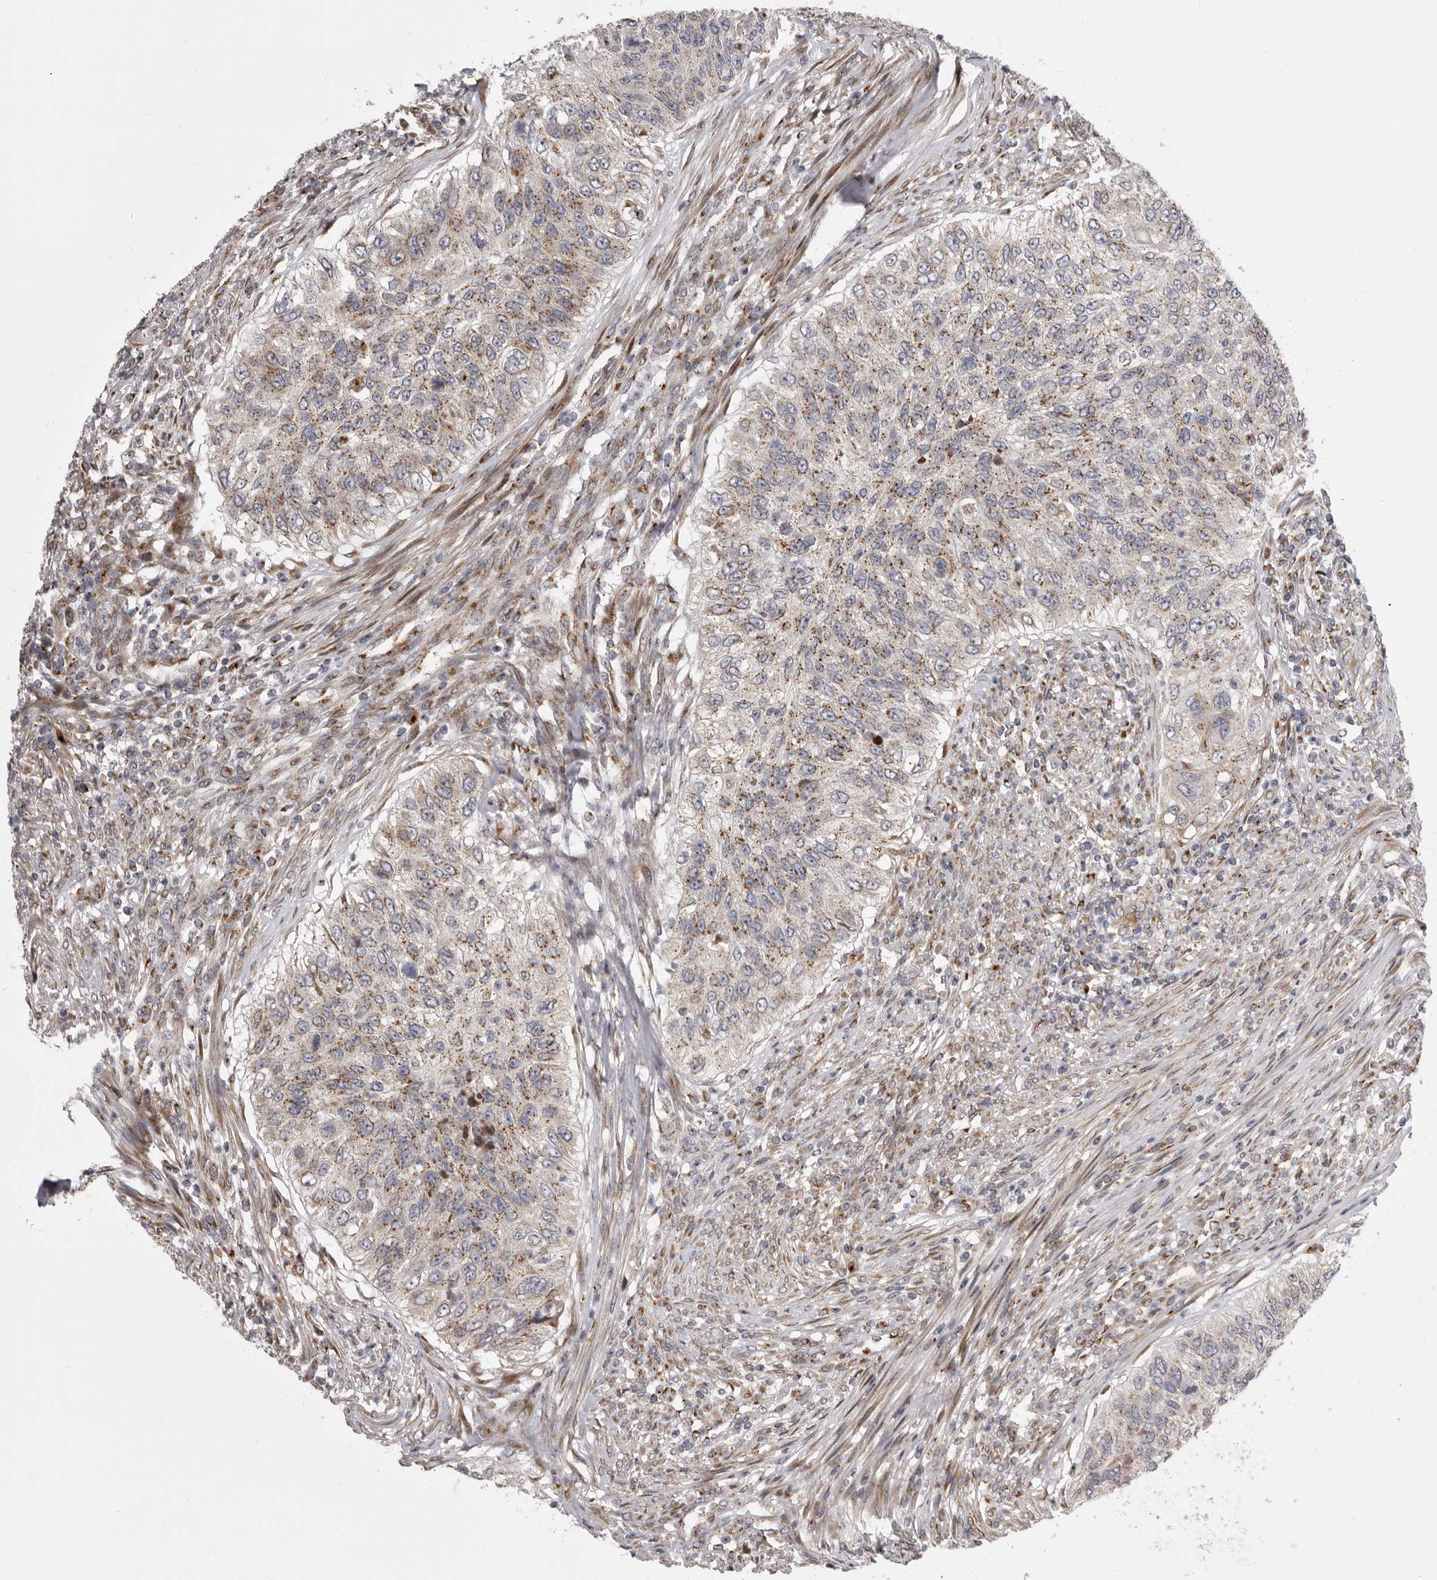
{"staining": {"intensity": "moderate", "quantity": ">75%", "location": "cytoplasmic/membranous"}, "tissue": "urothelial cancer", "cell_type": "Tumor cells", "image_type": "cancer", "snomed": [{"axis": "morphology", "description": "Urothelial carcinoma, High grade"}, {"axis": "topography", "description": "Urinary bladder"}], "caption": "Tumor cells exhibit moderate cytoplasmic/membranous staining in about >75% of cells in urothelial cancer.", "gene": "WDR47", "patient": {"sex": "female", "age": 60}}